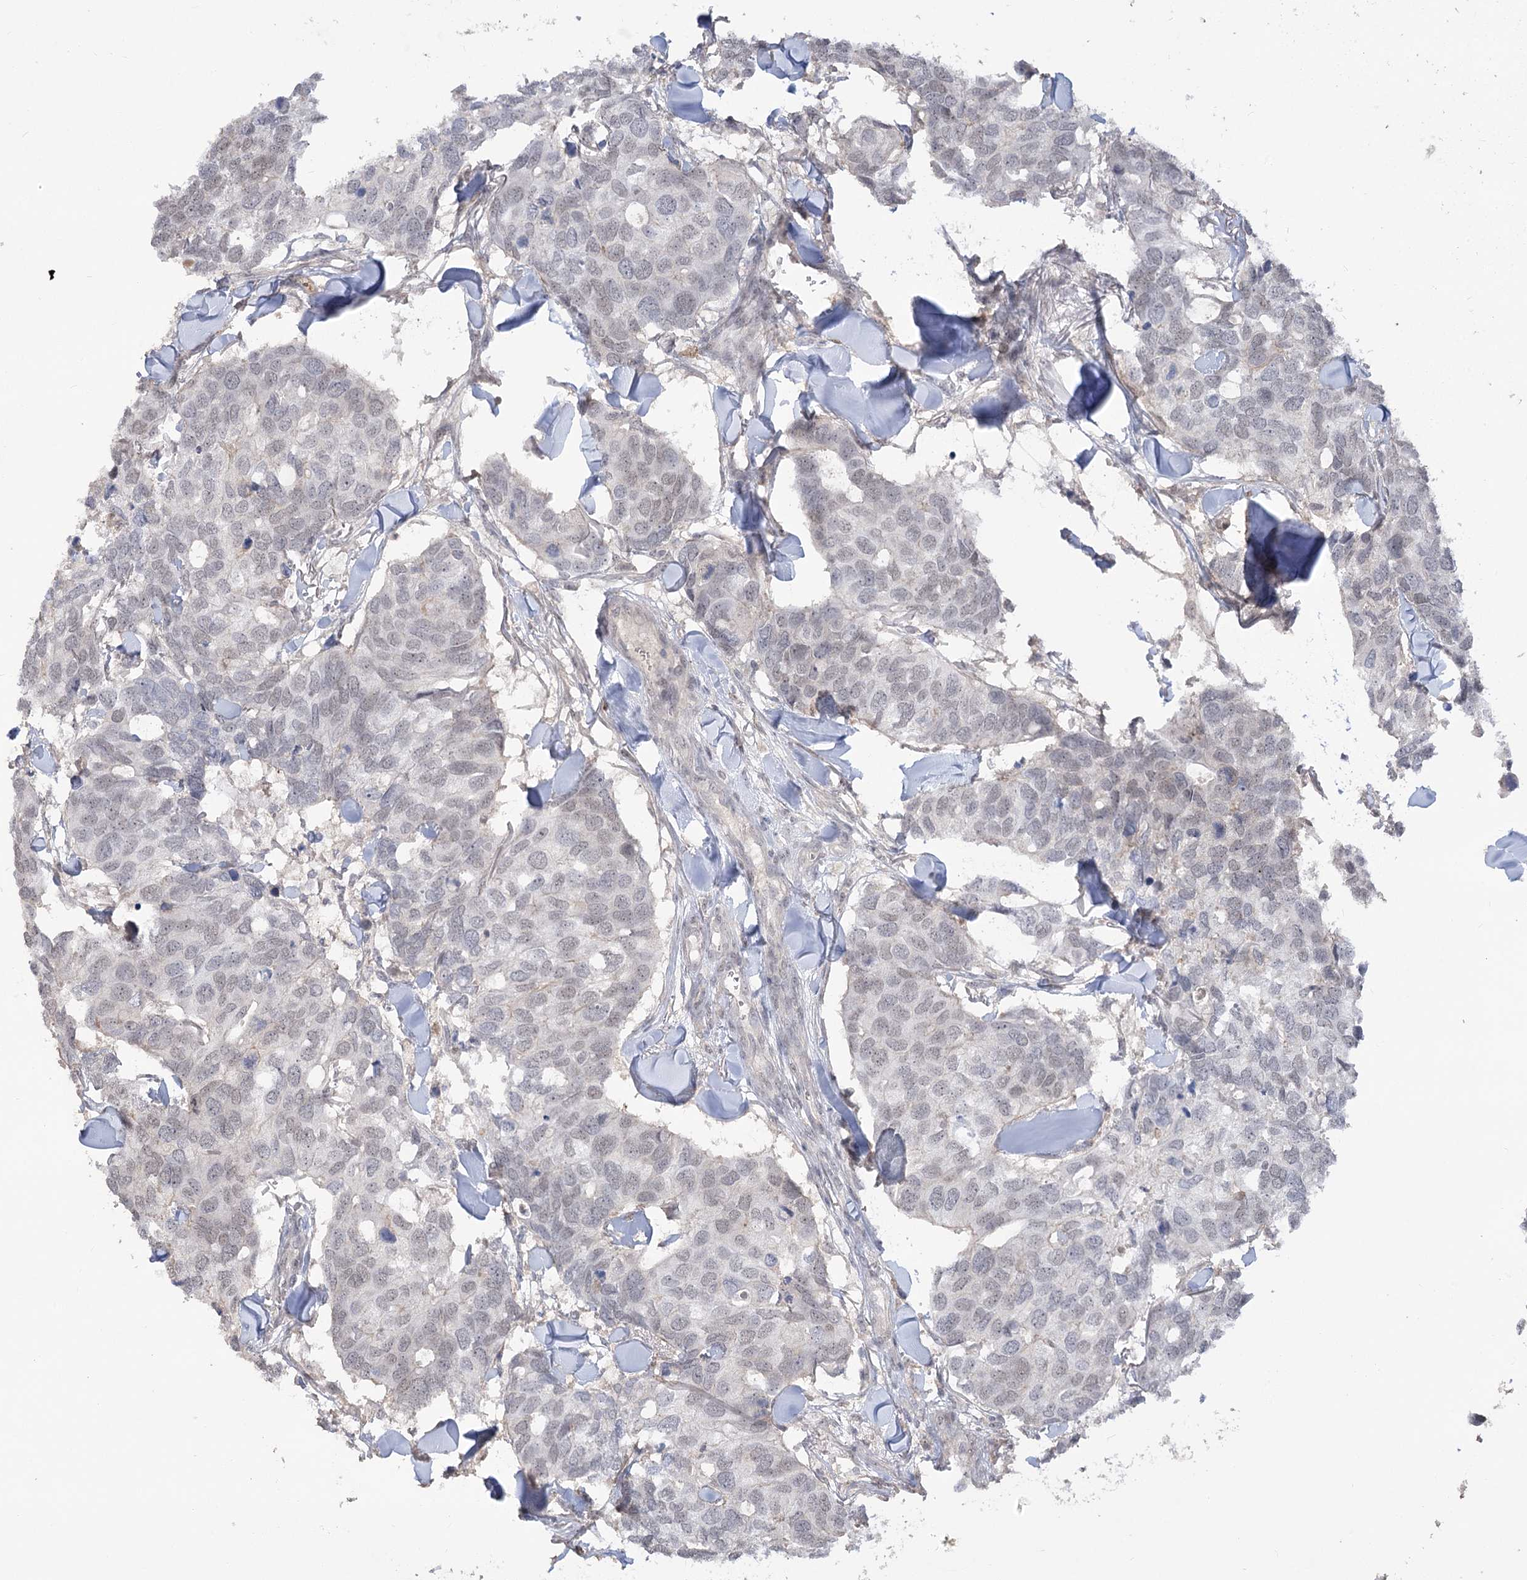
{"staining": {"intensity": "negative", "quantity": "none", "location": "none"}, "tissue": "breast cancer", "cell_type": "Tumor cells", "image_type": "cancer", "snomed": [{"axis": "morphology", "description": "Duct carcinoma"}, {"axis": "topography", "description": "Breast"}], "caption": "Image shows no significant protein staining in tumor cells of breast cancer.", "gene": "ZSCAN23", "patient": {"sex": "female", "age": 83}}